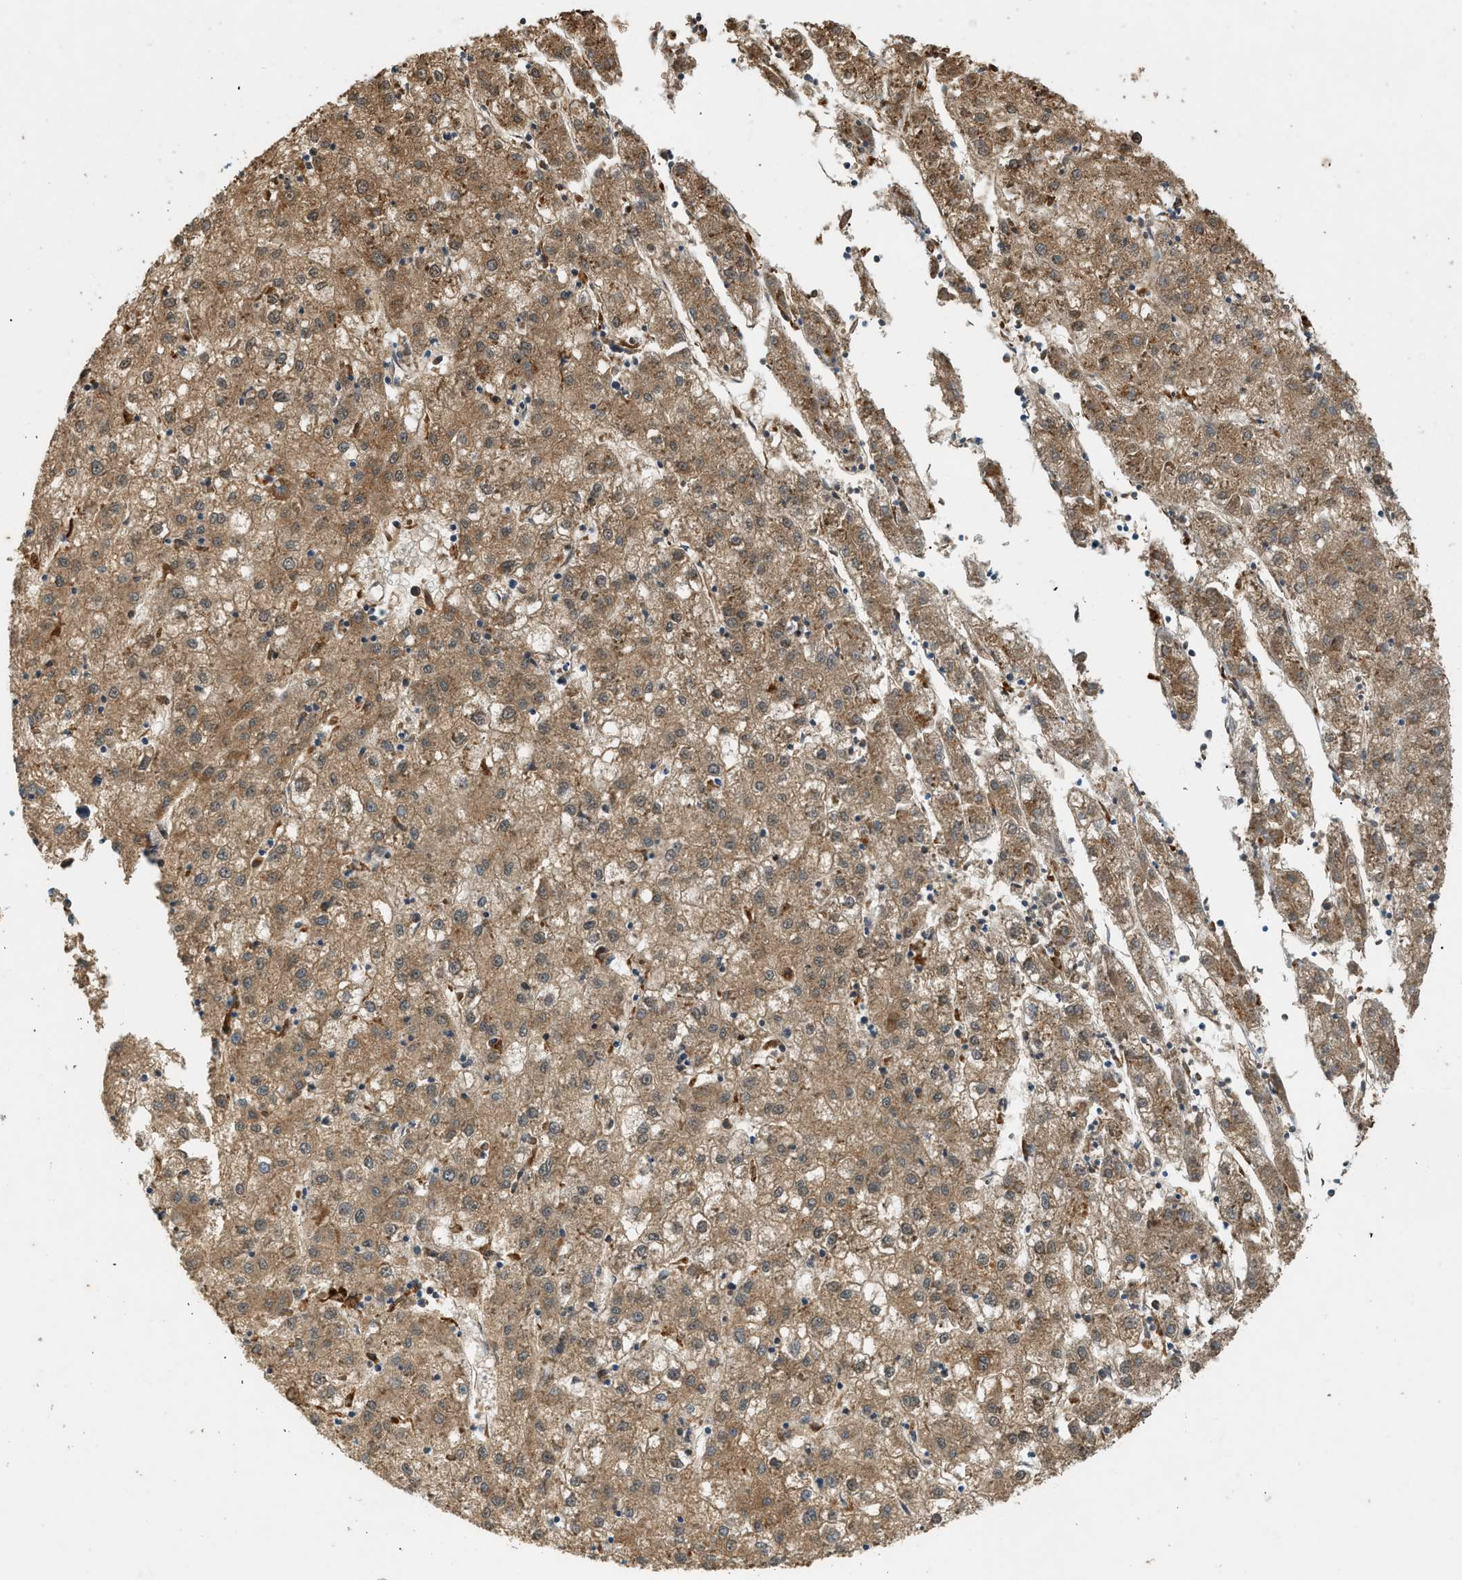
{"staining": {"intensity": "moderate", "quantity": ">75%", "location": "cytoplasmic/membranous"}, "tissue": "liver cancer", "cell_type": "Tumor cells", "image_type": "cancer", "snomed": [{"axis": "morphology", "description": "Carcinoma, Hepatocellular, NOS"}, {"axis": "topography", "description": "Liver"}], "caption": "Human liver cancer (hepatocellular carcinoma) stained with a brown dye exhibits moderate cytoplasmic/membranous positive staining in about >75% of tumor cells.", "gene": "CTSB", "patient": {"sex": "male", "age": 72}}